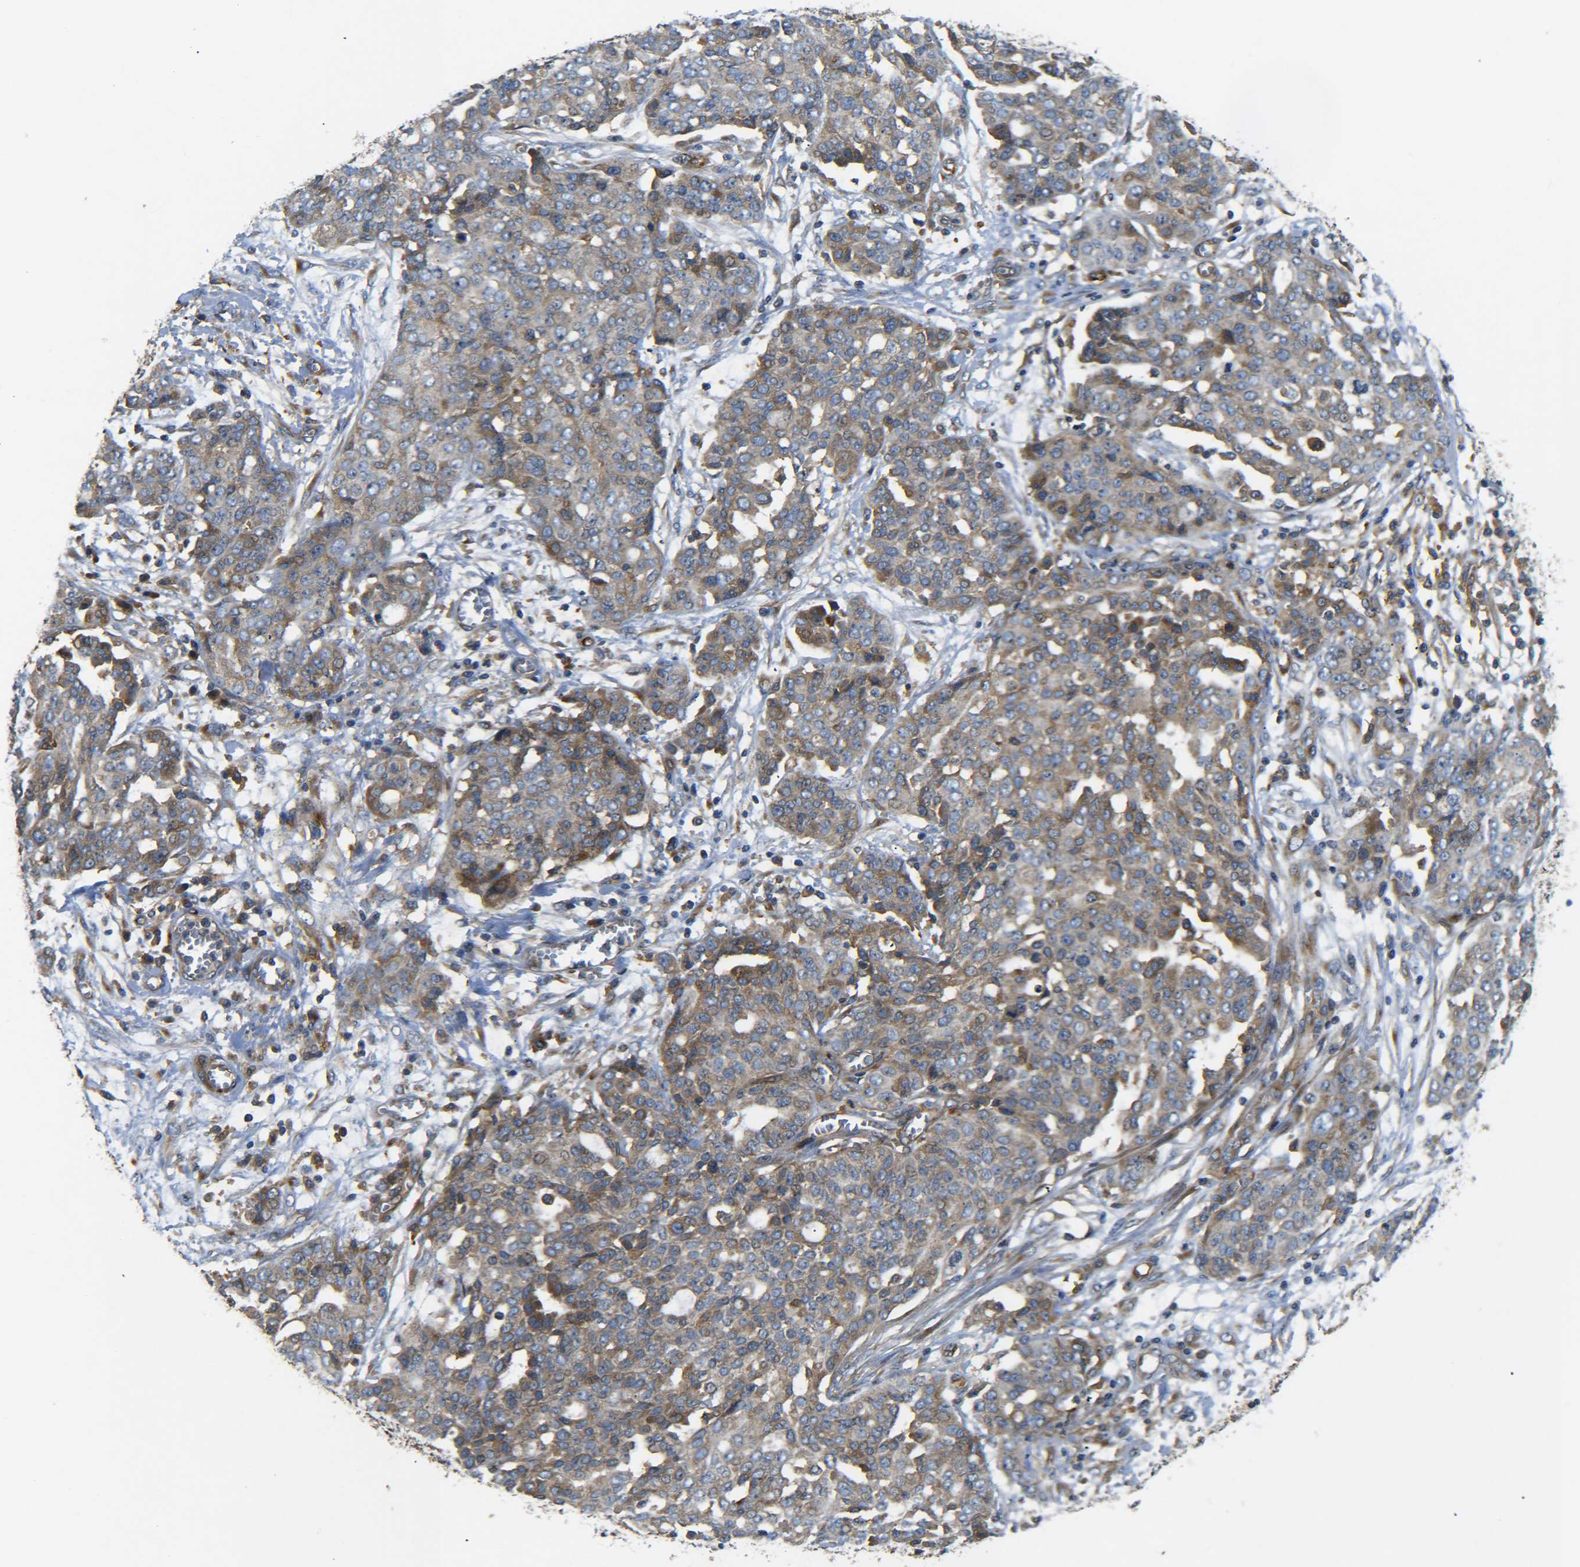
{"staining": {"intensity": "weak", "quantity": ">75%", "location": "cytoplasmic/membranous"}, "tissue": "ovarian cancer", "cell_type": "Tumor cells", "image_type": "cancer", "snomed": [{"axis": "morphology", "description": "Cystadenocarcinoma, serous, NOS"}, {"axis": "topography", "description": "Soft tissue"}, {"axis": "topography", "description": "Ovary"}], "caption": "Immunohistochemistry (IHC) photomicrograph of neoplastic tissue: ovarian cancer (serous cystadenocarcinoma) stained using IHC displays low levels of weak protein expression localized specifically in the cytoplasmic/membranous of tumor cells, appearing as a cytoplasmic/membranous brown color.", "gene": "LRCH3", "patient": {"sex": "female", "age": 57}}